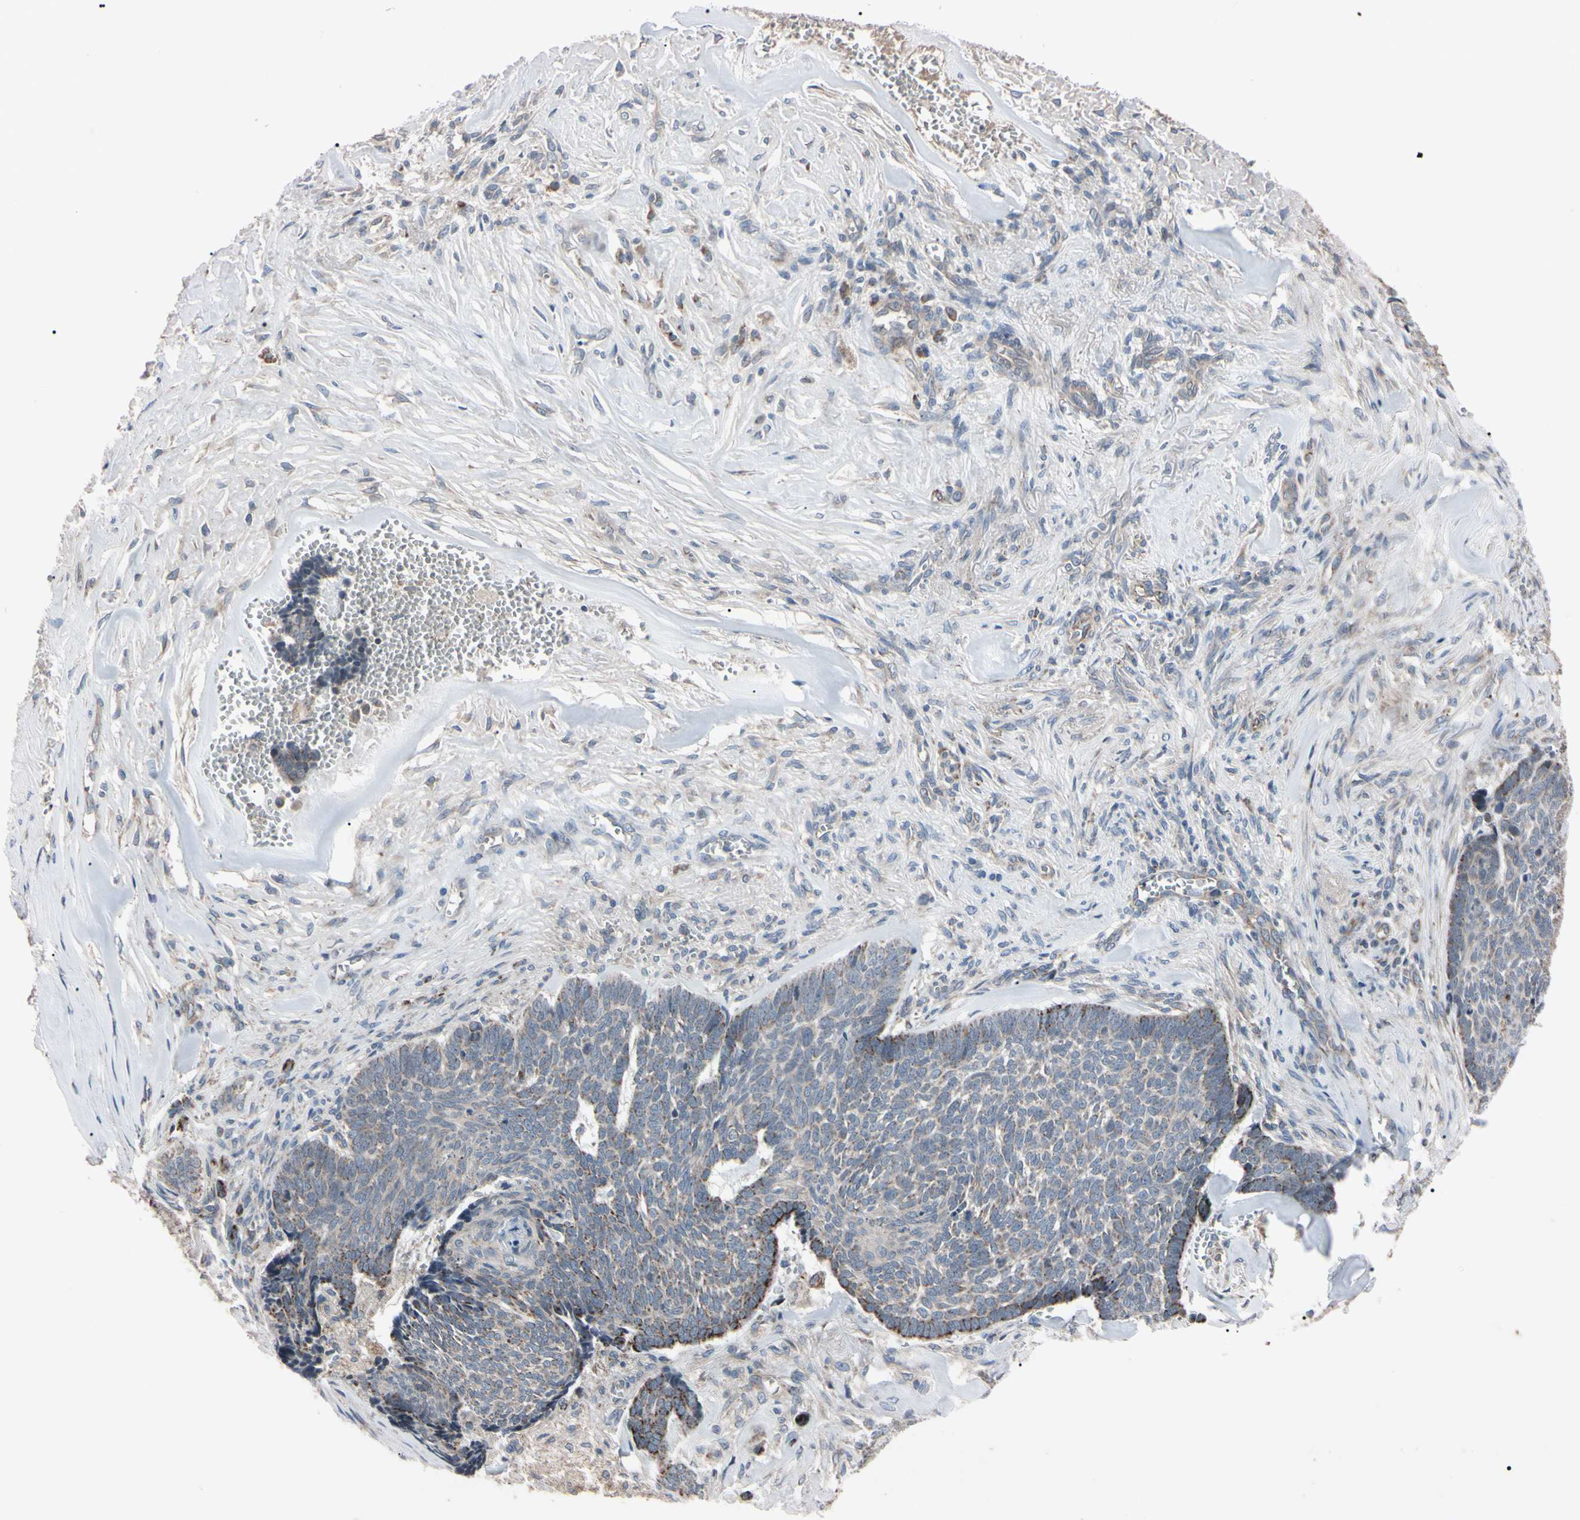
{"staining": {"intensity": "negative", "quantity": "none", "location": "none"}, "tissue": "skin cancer", "cell_type": "Tumor cells", "image_type": "cancer", "snomed": [{"axis": "morphology", "description": "Basal cell carcinoma"}, {"axis": "topography", "description": "Skin"}], "caption": "Histopathology image shows no protein staining in tumor cells of skin basal cell carcinoma tissue.", "gene": "TNFRSF1A", "patient": {"sex": "male", "age": 84}}